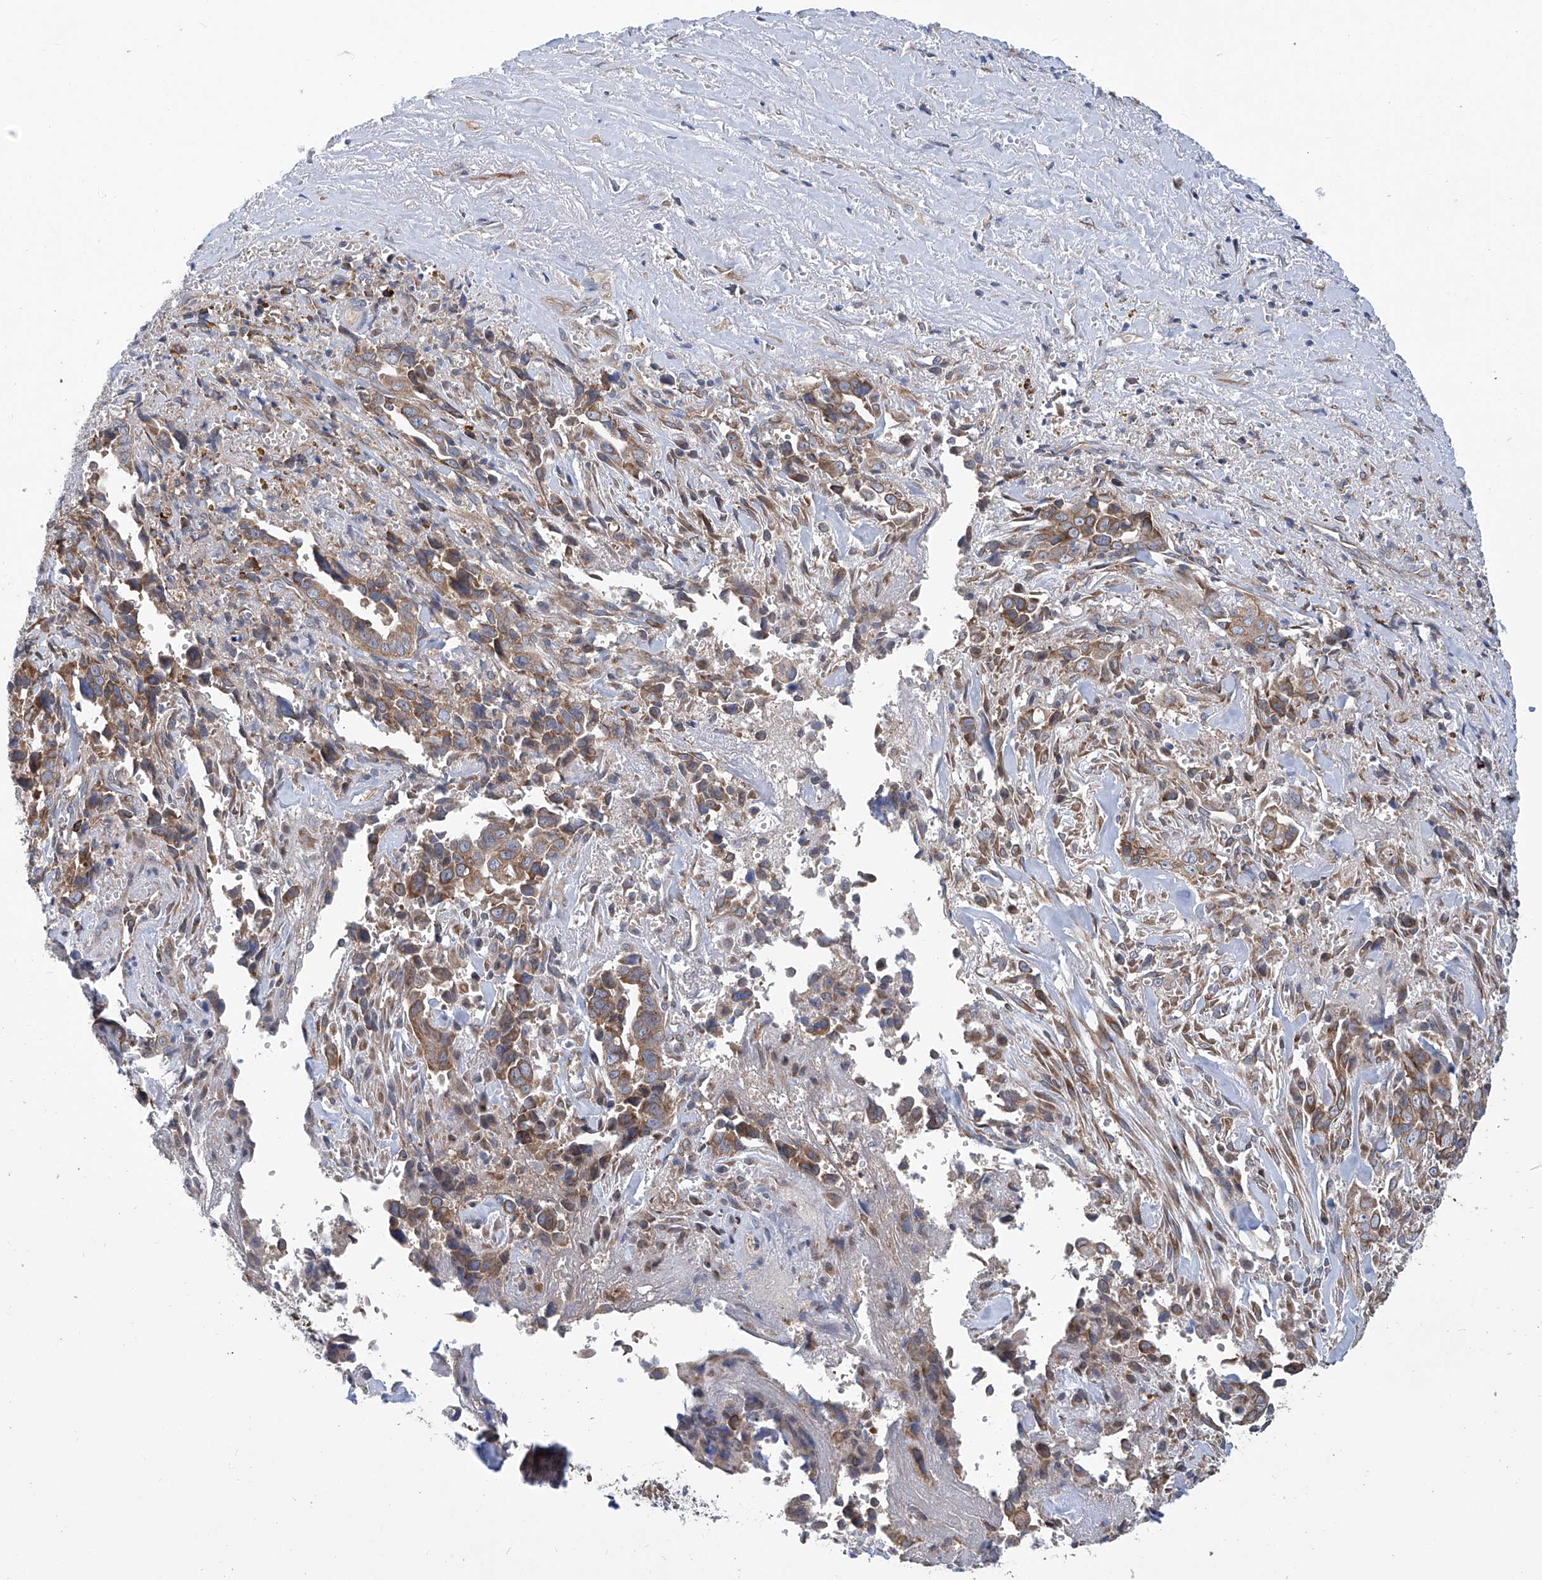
{"staining": {"intensity": "moderate", "quantity": ">75%", "location": "cytoplasmic/membranous"}, "tissue": "liver cancer", "cell_type": "Tumor cells", "image_type": "cancer", "snomed": [{"axis": "morphology", "description": "Cholangiocarcinoma"}, {"axis": "topography", "description": "Liver"}], "caption": "A micrograph of liver cholangiocarcinoma stained for a protein reveals moderate cytoplasmic/membranous brown staining in tumor cells. (DAB IHC, brown staining for protein, blue staining for nuclei).", "gene": "SENP2", "patient": {"sex": "female", "age": 79}}